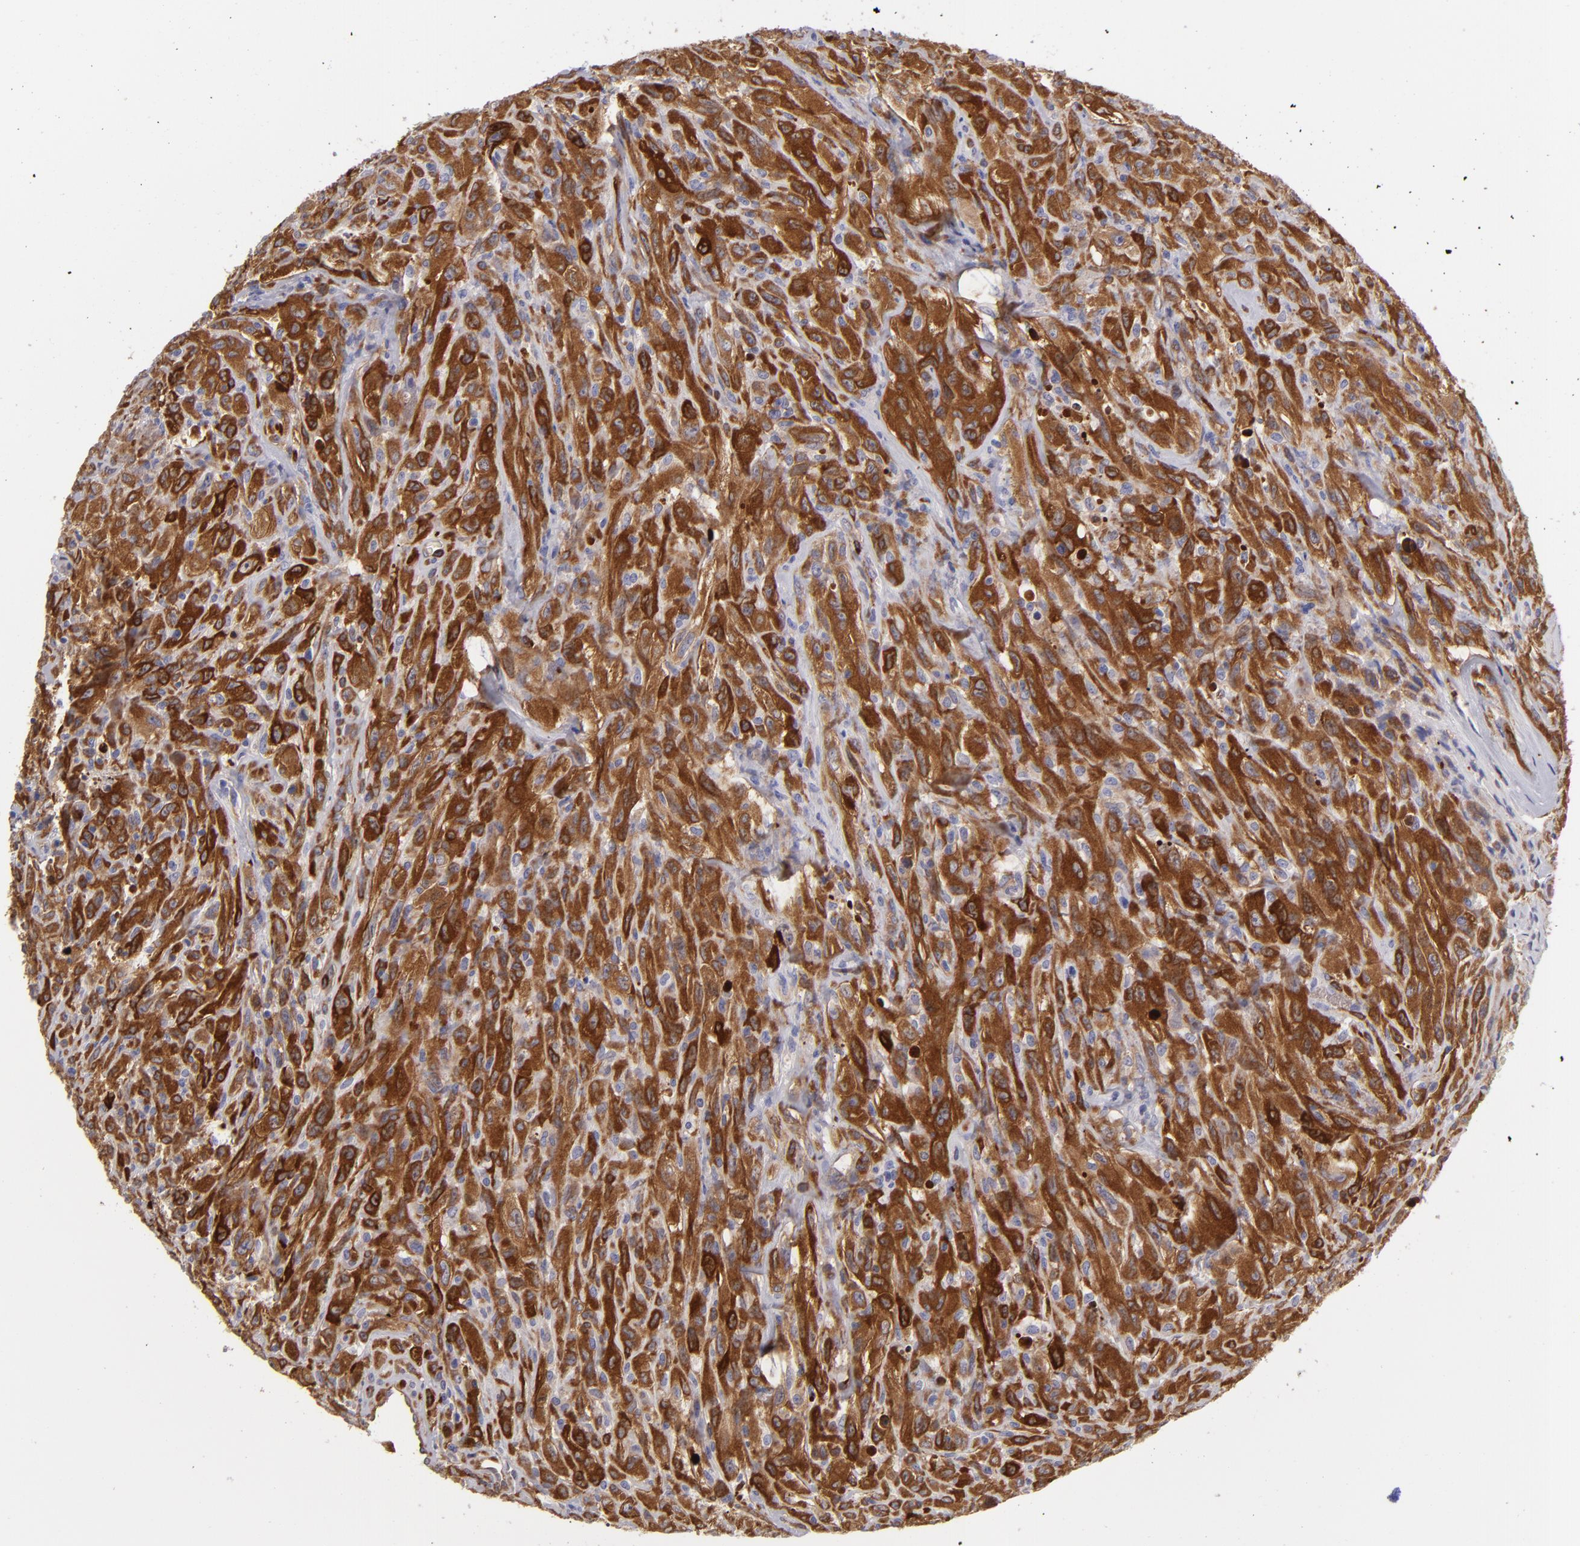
{"staining": {"intensity": "strong", "quantity": ">75%", "location": "cytoplasmic/membranous"}, "tissue": "glioma", "cell_type": "Tumor cells", "image_type": "cancer", "snomed": [{"axis": "morphology", "description": "Glioma, malignant, High grade"}, {"axis": "topography", "description": "Brain"}], "caption": "Glioma tissue shows strong cytoplasmic/membranous staining in about >75% of tumor cells, visualized by immunohistochemistry.", "gene": "VCL", "patient": {"sex": "male", "age": 48}}